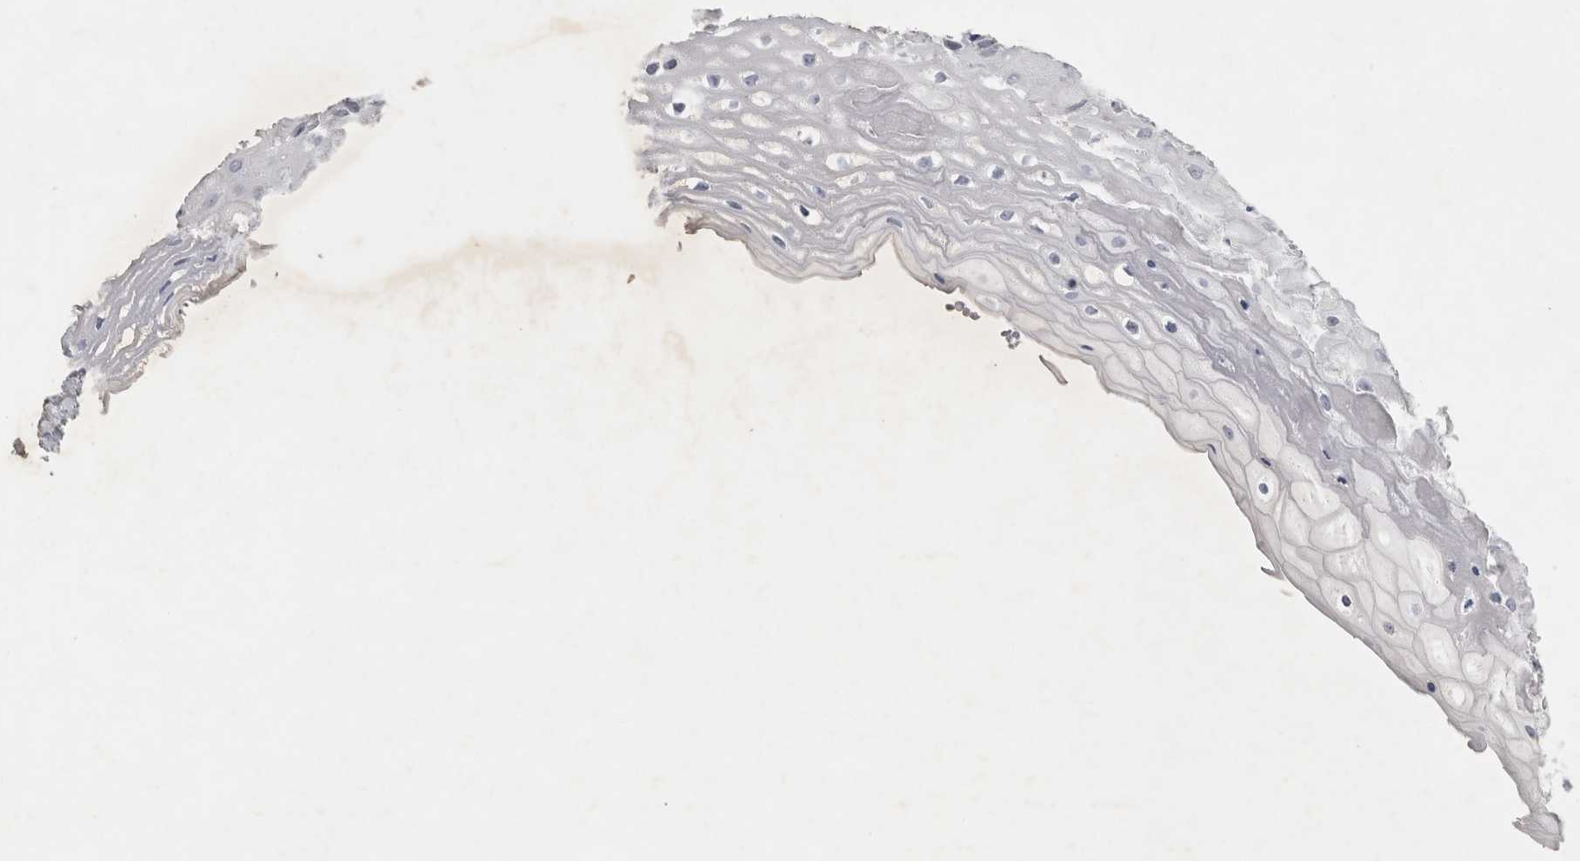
{"staining": {"intensity": "negative", "quantity": "none", "location": "none"}, "tissue": "oral mucosa", "cell_type": "Squamous epithelial cells", "image_type": "normal", "snomed": [{"axis": "morphology", "description": "Normal tissue, NOS"}, {"axis": "topography", "description": "Oral tissue"}], "caption": "Histopathology image shows no protein staining in squamous epithelial cells of normal oral mucosa.", "gene": "FXYD7", "patient": {"sex": "female", "age": 76}}